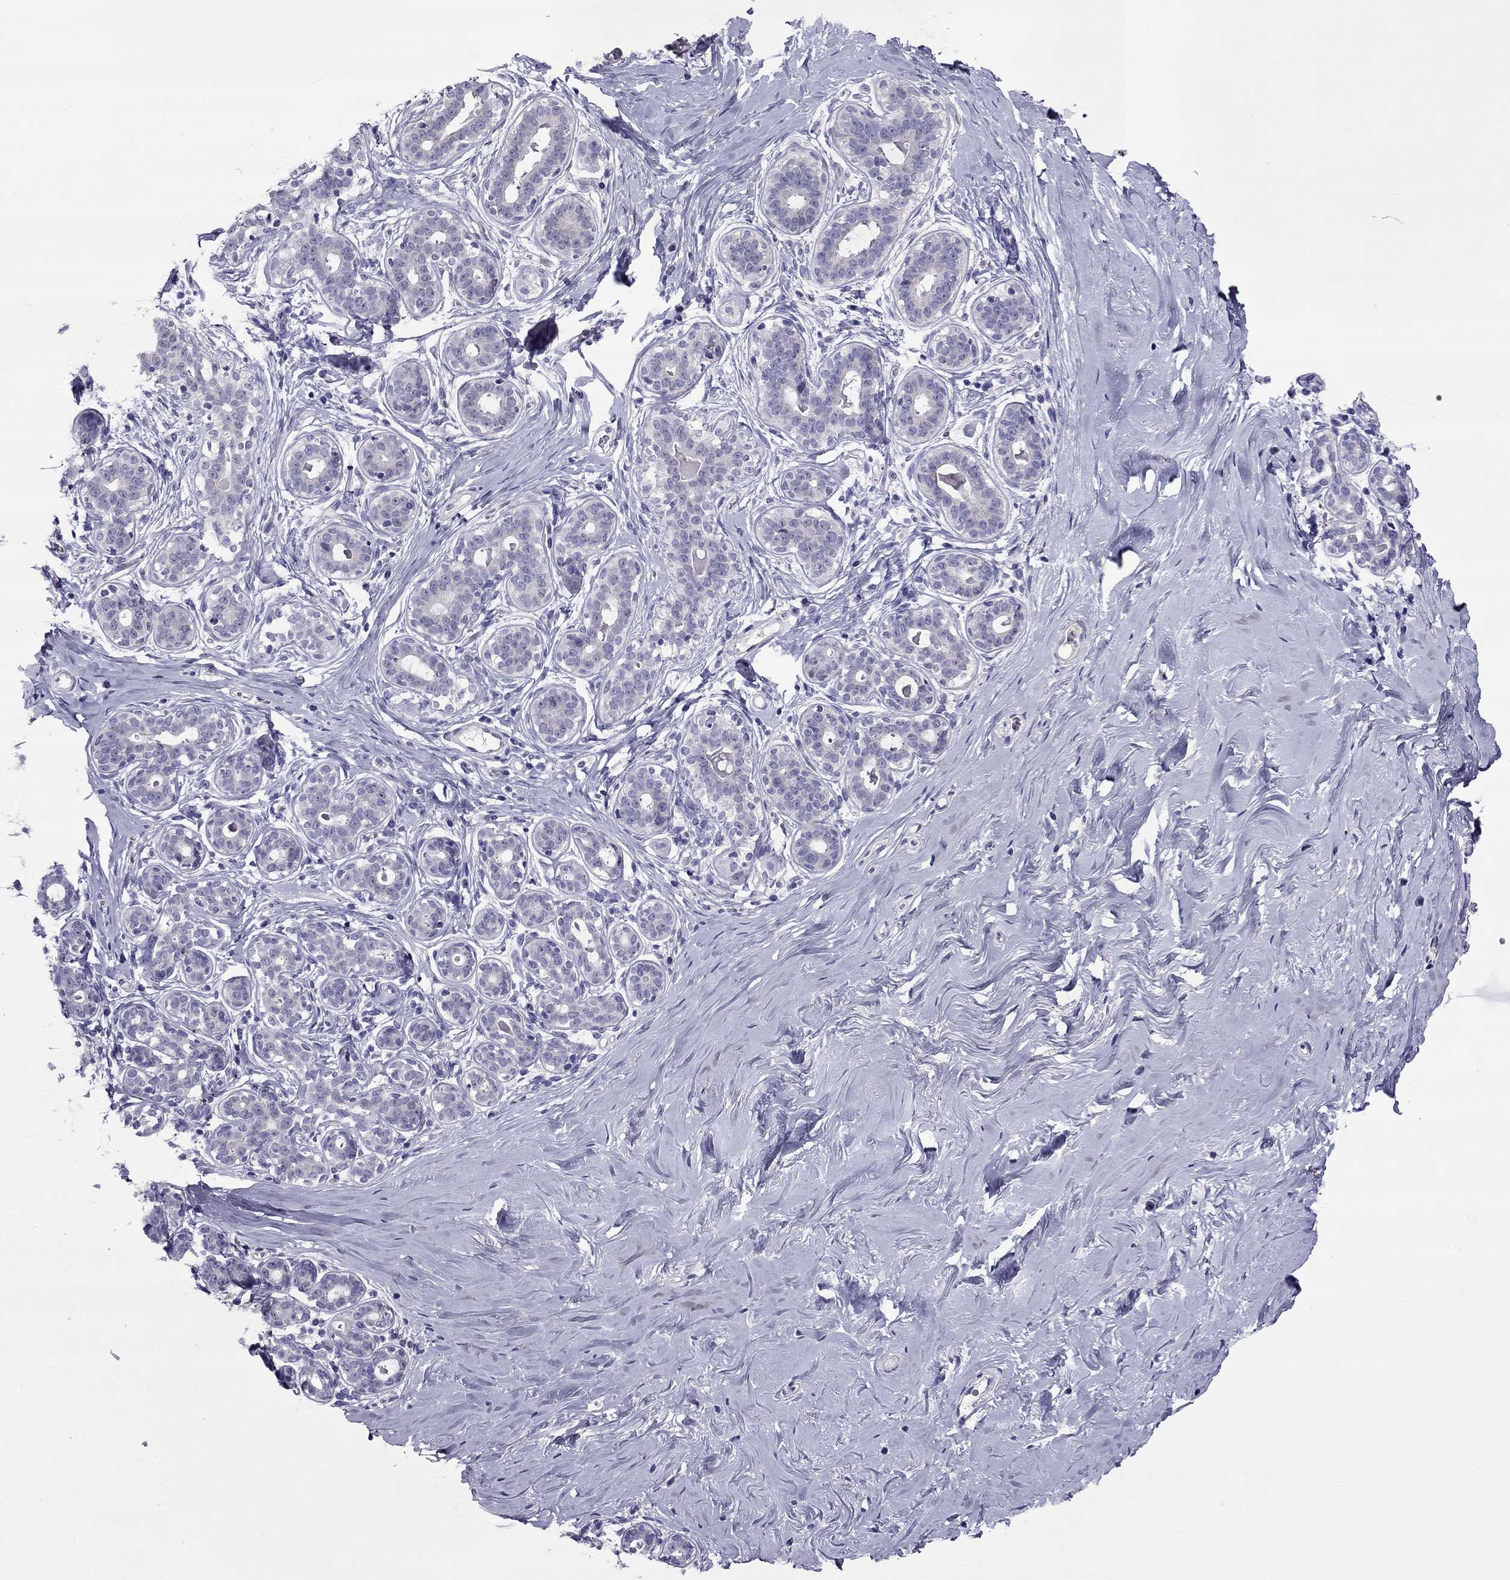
{"staining": {"intensity": "negative", "quantity": "none", "location": "none"}, "tissue": "breast", "cell_type": "Adipocytes", "image_type": "normal", "snomed": [{"axis": "morphology", "description": "Normal tissue, NOS"}, {"axis": "topography", "description": "Skin"}, {"axis": "topography", "description": "Breast"}], "caption": "This is an immunohistochemistry photomicrograph of benign breast. There is no positivity in adipocytes.", "gene": "MYBPH", "patient": {"sex": "female", "age": 43}}